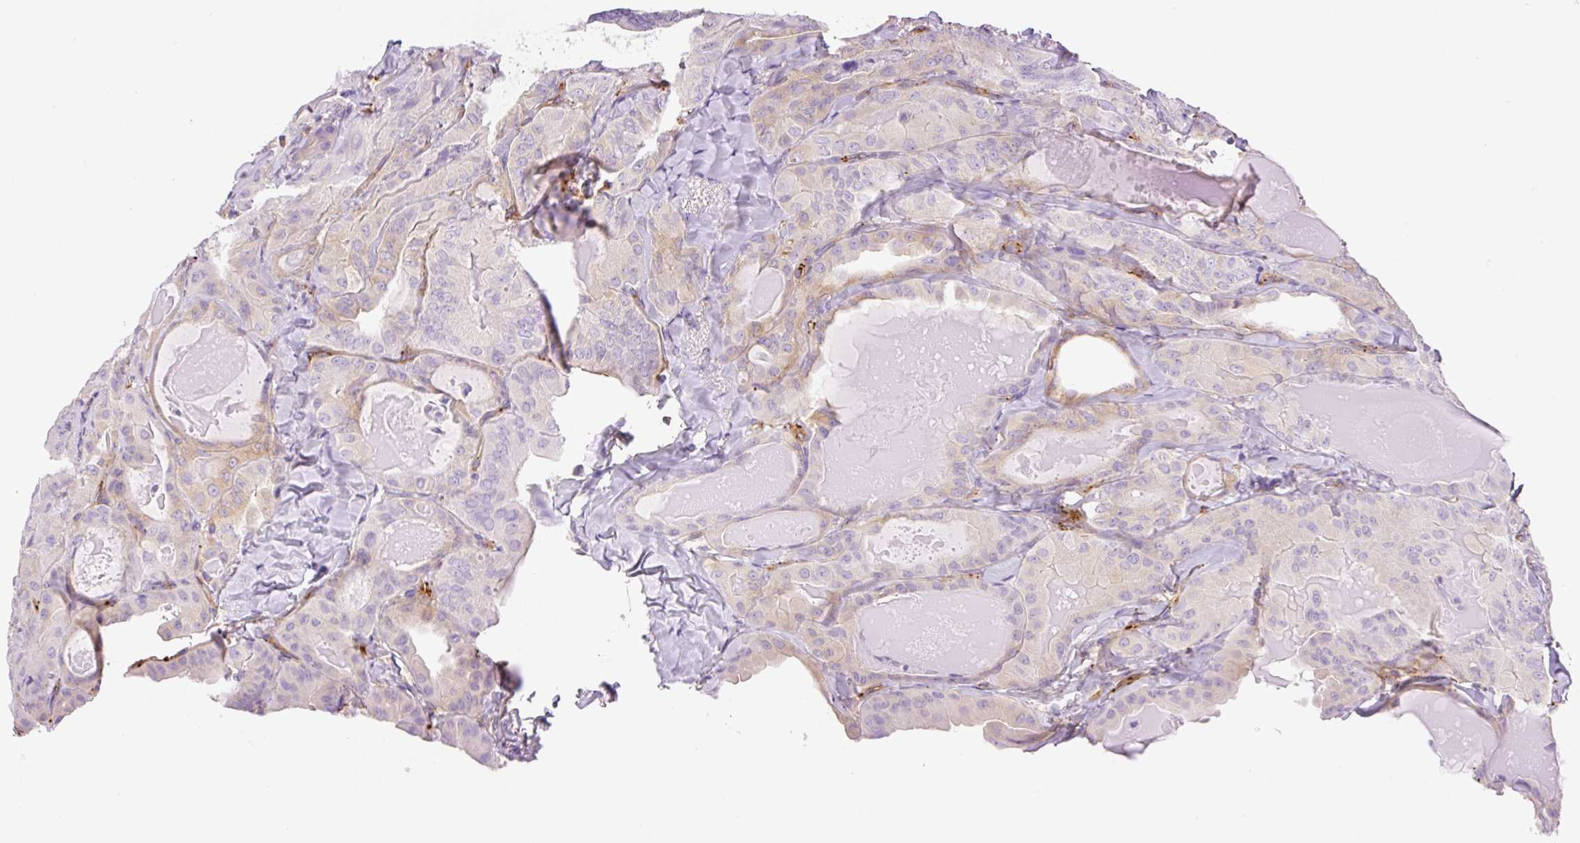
{"staining": {"intensity": "weak", "quantity": "<25%", "location": "cytoplasmic/membranous"}, "tissue": "thyroid cancer", "cell_type": "Tumor cells", "image_type": "cancer", "snomed": [{"axis": "morphology", "description": "Papillary adenocarcinoma, NOS"}, {"axis": "topography", "description": "Thyroid gland"}], "caption": "IHC image of neoplastic tissue: thyroid cancer stained with DAB displays no significant protein expression in tumor cells.", "gene": "EHD3", "patient": {"sex": "female", "age": 68}}